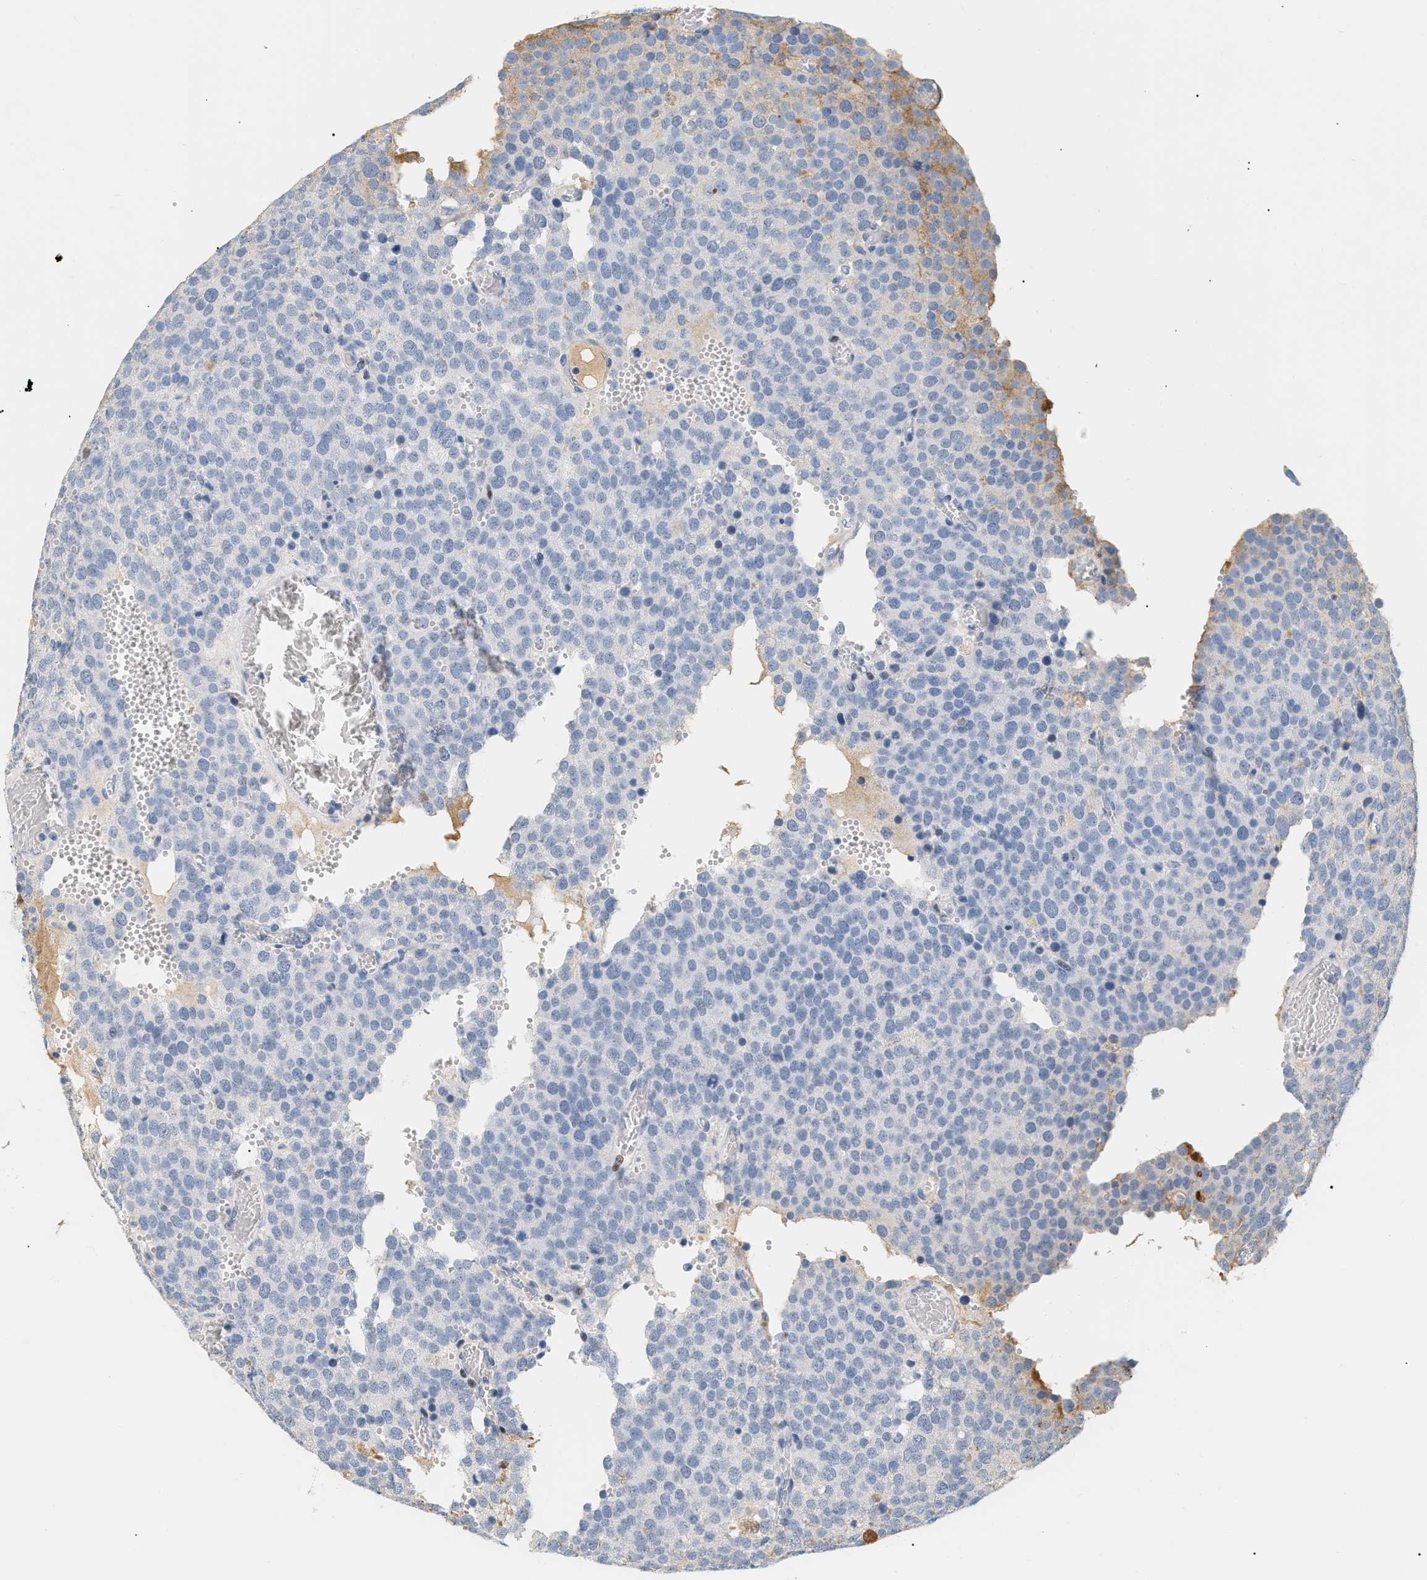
{"staining": {"intensity": "negative", "quantity": "none", "location": "none"}, "tissue": "testis cancer", "cell_type": "Tumor cells", "image_type": "cancer", "snomed": [{"axis": "morphology", "description": "Normal tissue, NOS"}, {"axis": "morphology", "description": "Seminoma, NOS"}, {"axis": "topography", "description": "Testis"}], "caption": "An image of human testis cancer (seminoma) is negative for staining in tumor cells.", "gene": "CFH", "patient": {"sex": "male", "age": 71}}